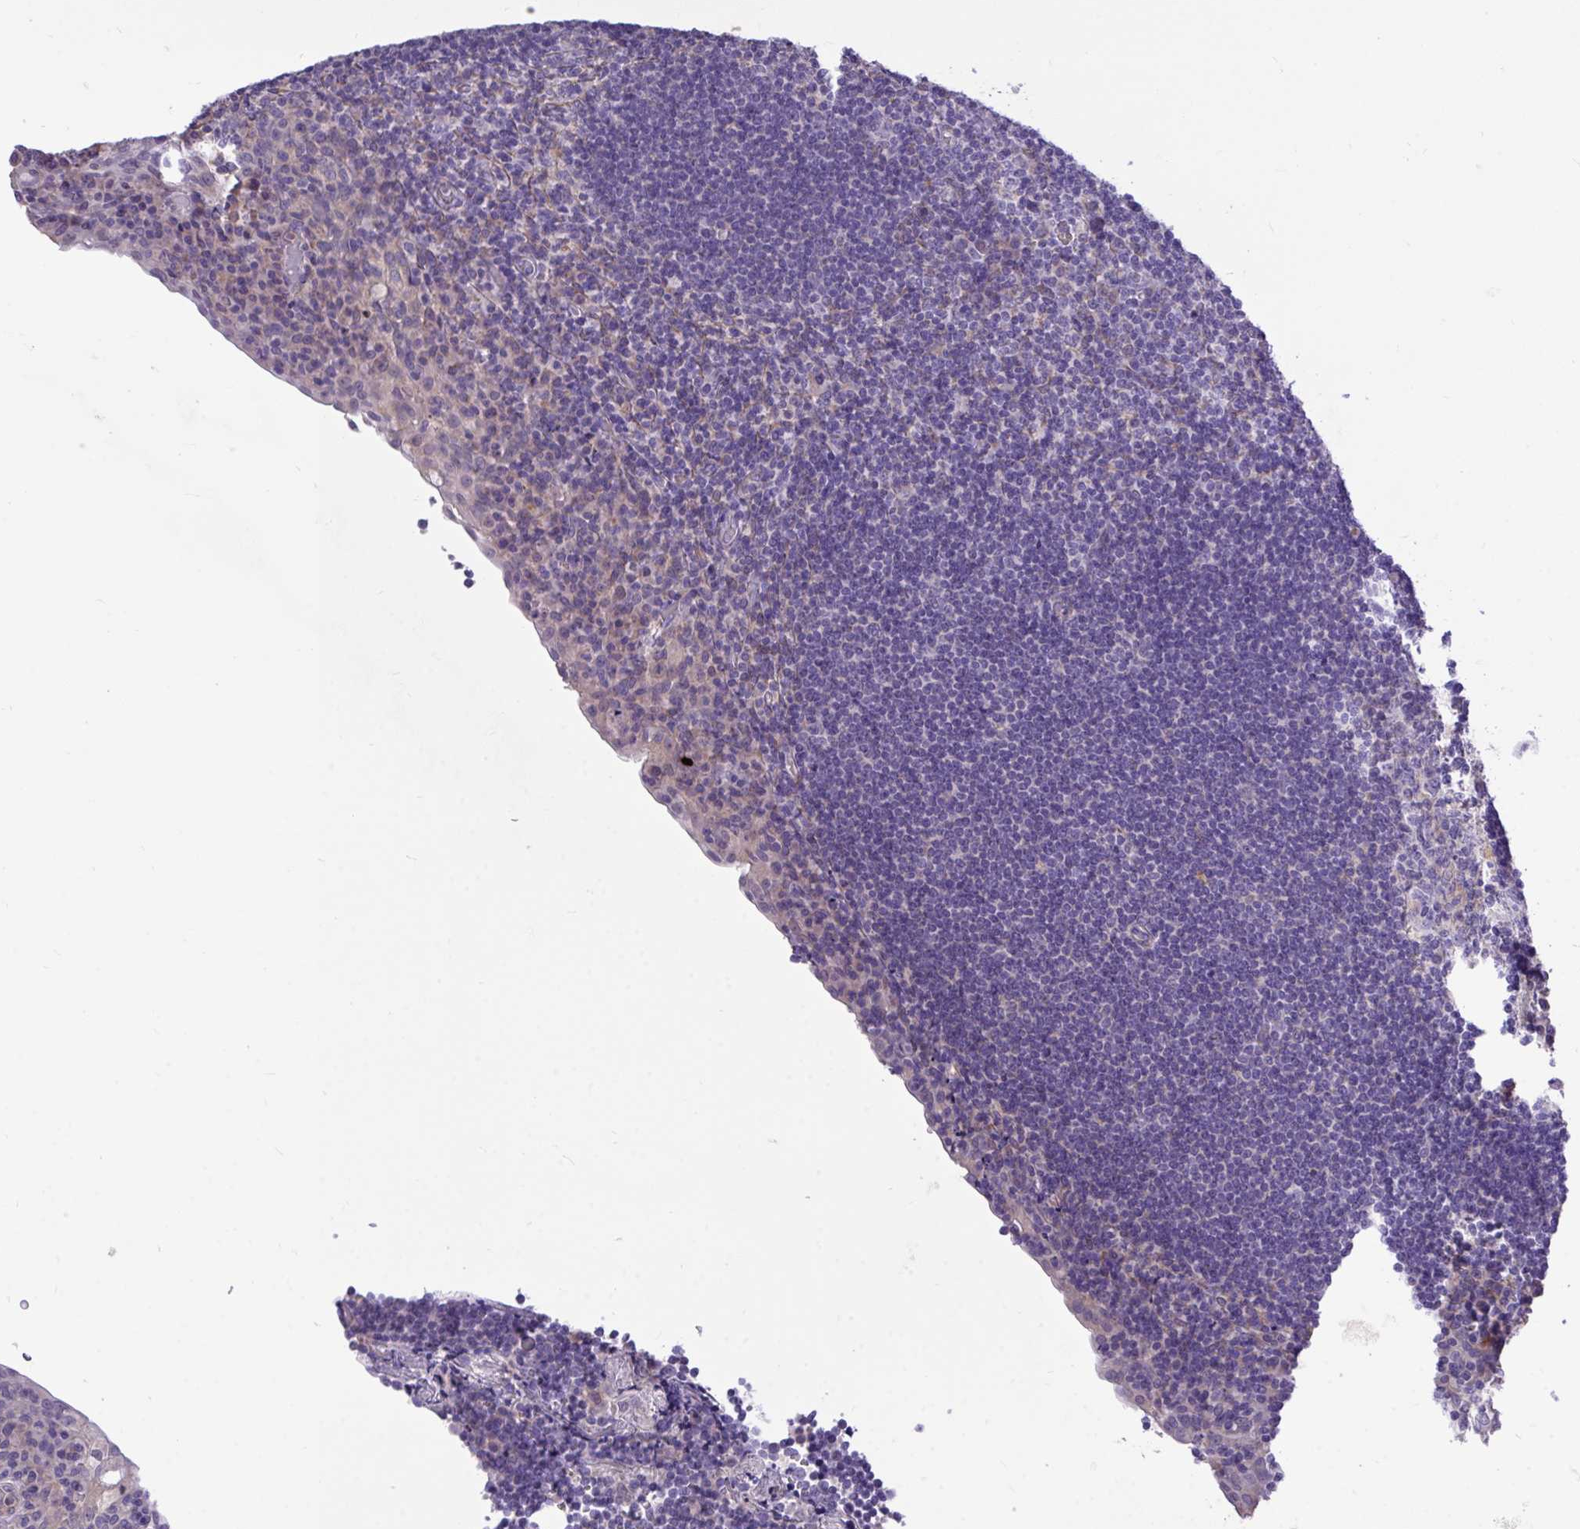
{"staining": {"intensity": "negative", "quantity": "none", "location": "none"}, "tissue": "tonsil", "cell_type": "Germinal center cells", "image_type": "normal", "snomed": [{"axis": "morphology", "description": "Normal tissue, NOS"}, {"axis": "topography", "description": "Tonsil"}], "caption": "Benign tonsil was stained to show a protein in brown. There is no significant expression in germinal center cells.", "gene": "MPC2", "patient": {"sex": "male", "age": 17}}